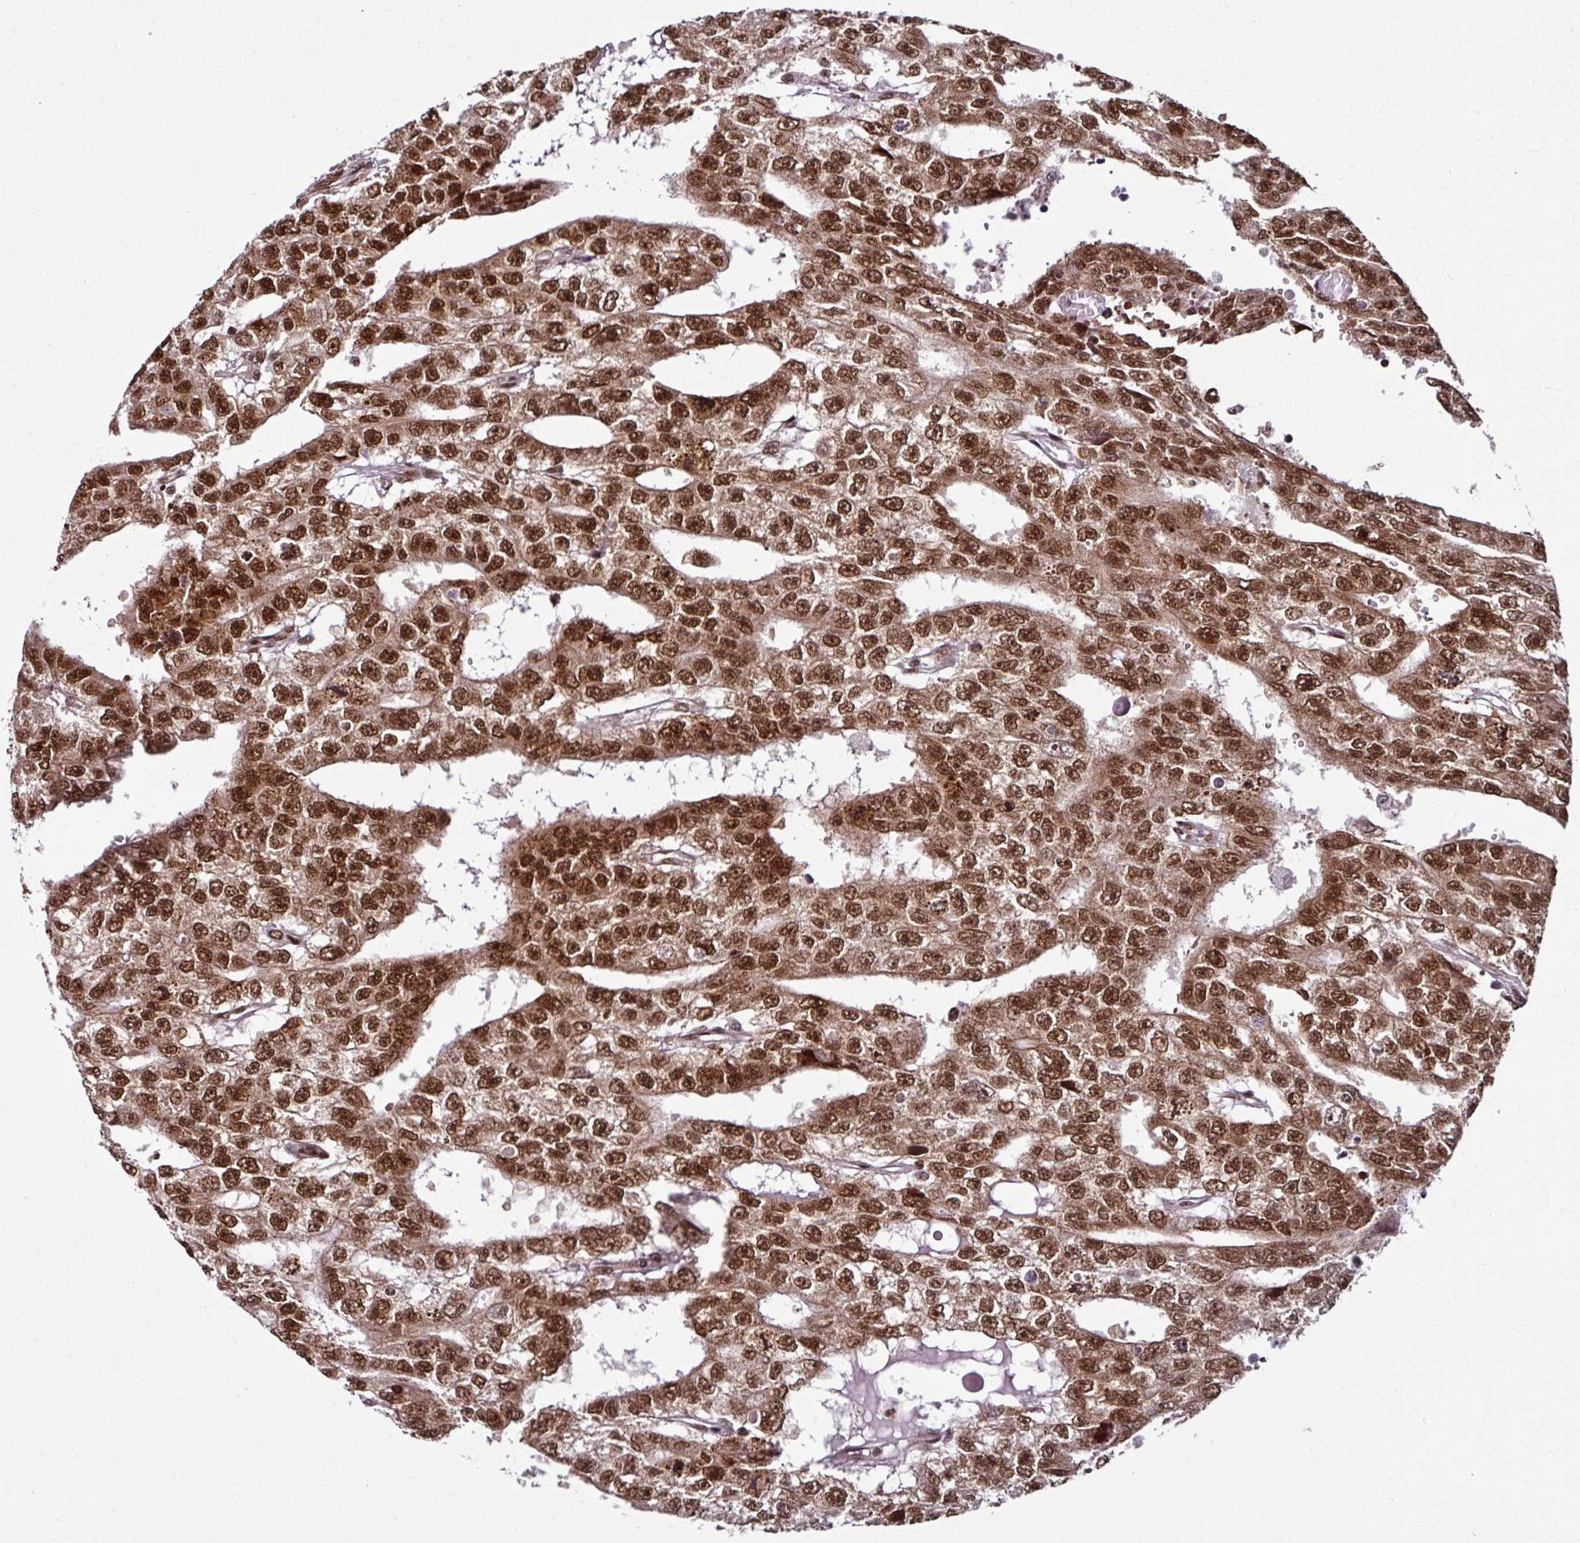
{"staining": {"intensity": "strong", "quantity": ">75%", "location": "nuclear"}, "tissue": "testis cancer", "cell_type": "Tumor cells", "image_type": "cancer", "snomed": [{"axis": "morphology", "description": "Carcinoma, Embryonal, NOS"}, {"axis": "topography", "description": "Testis"}], "caption": "Tumor cells display high levels of strong nuclear expression in approximately >75% of cells in human testis cancer.", "gene": "MORF4L2", "patient": {"sex": "male", "age": 20}}